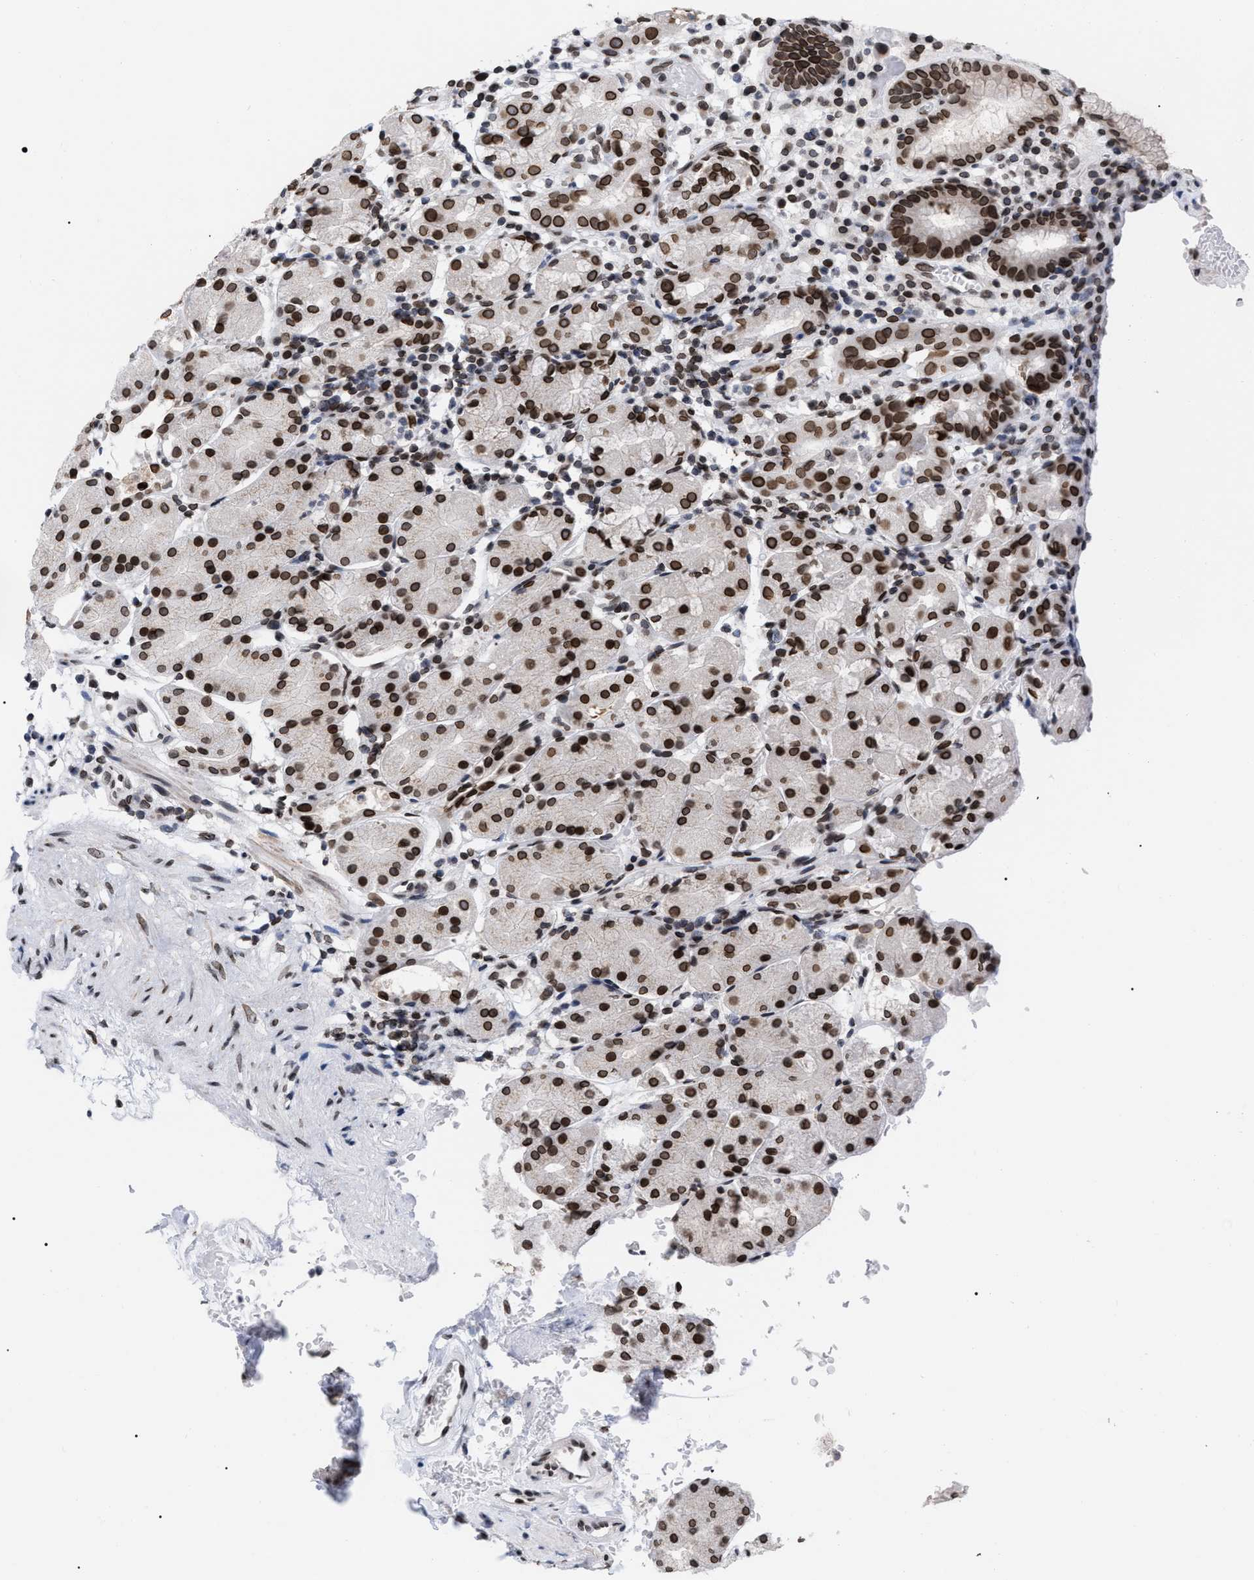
{"staining": {"intensity": "strong", "quantity": ">75%", "location": "cytoplasmic/membranous,nuclear"}, "tissue": "stomach", "cell_type": "Glandular cells", "image_type": "normal", "snomed": [{"axis": "morphology", "description": "Normal tissue, NOS"}, {"axis": "topography", "description": "Stomach"}, {"axis": "topography", "description": "Stomach, lower"}], "caption": "The micrograph displays a brown stain indicating the presence of a protein in the cytoplasmic/membranous,nuclear of glandular cells in stomach.", "gene": "TPR", "patient": {"sex": "female", "age": 75}}